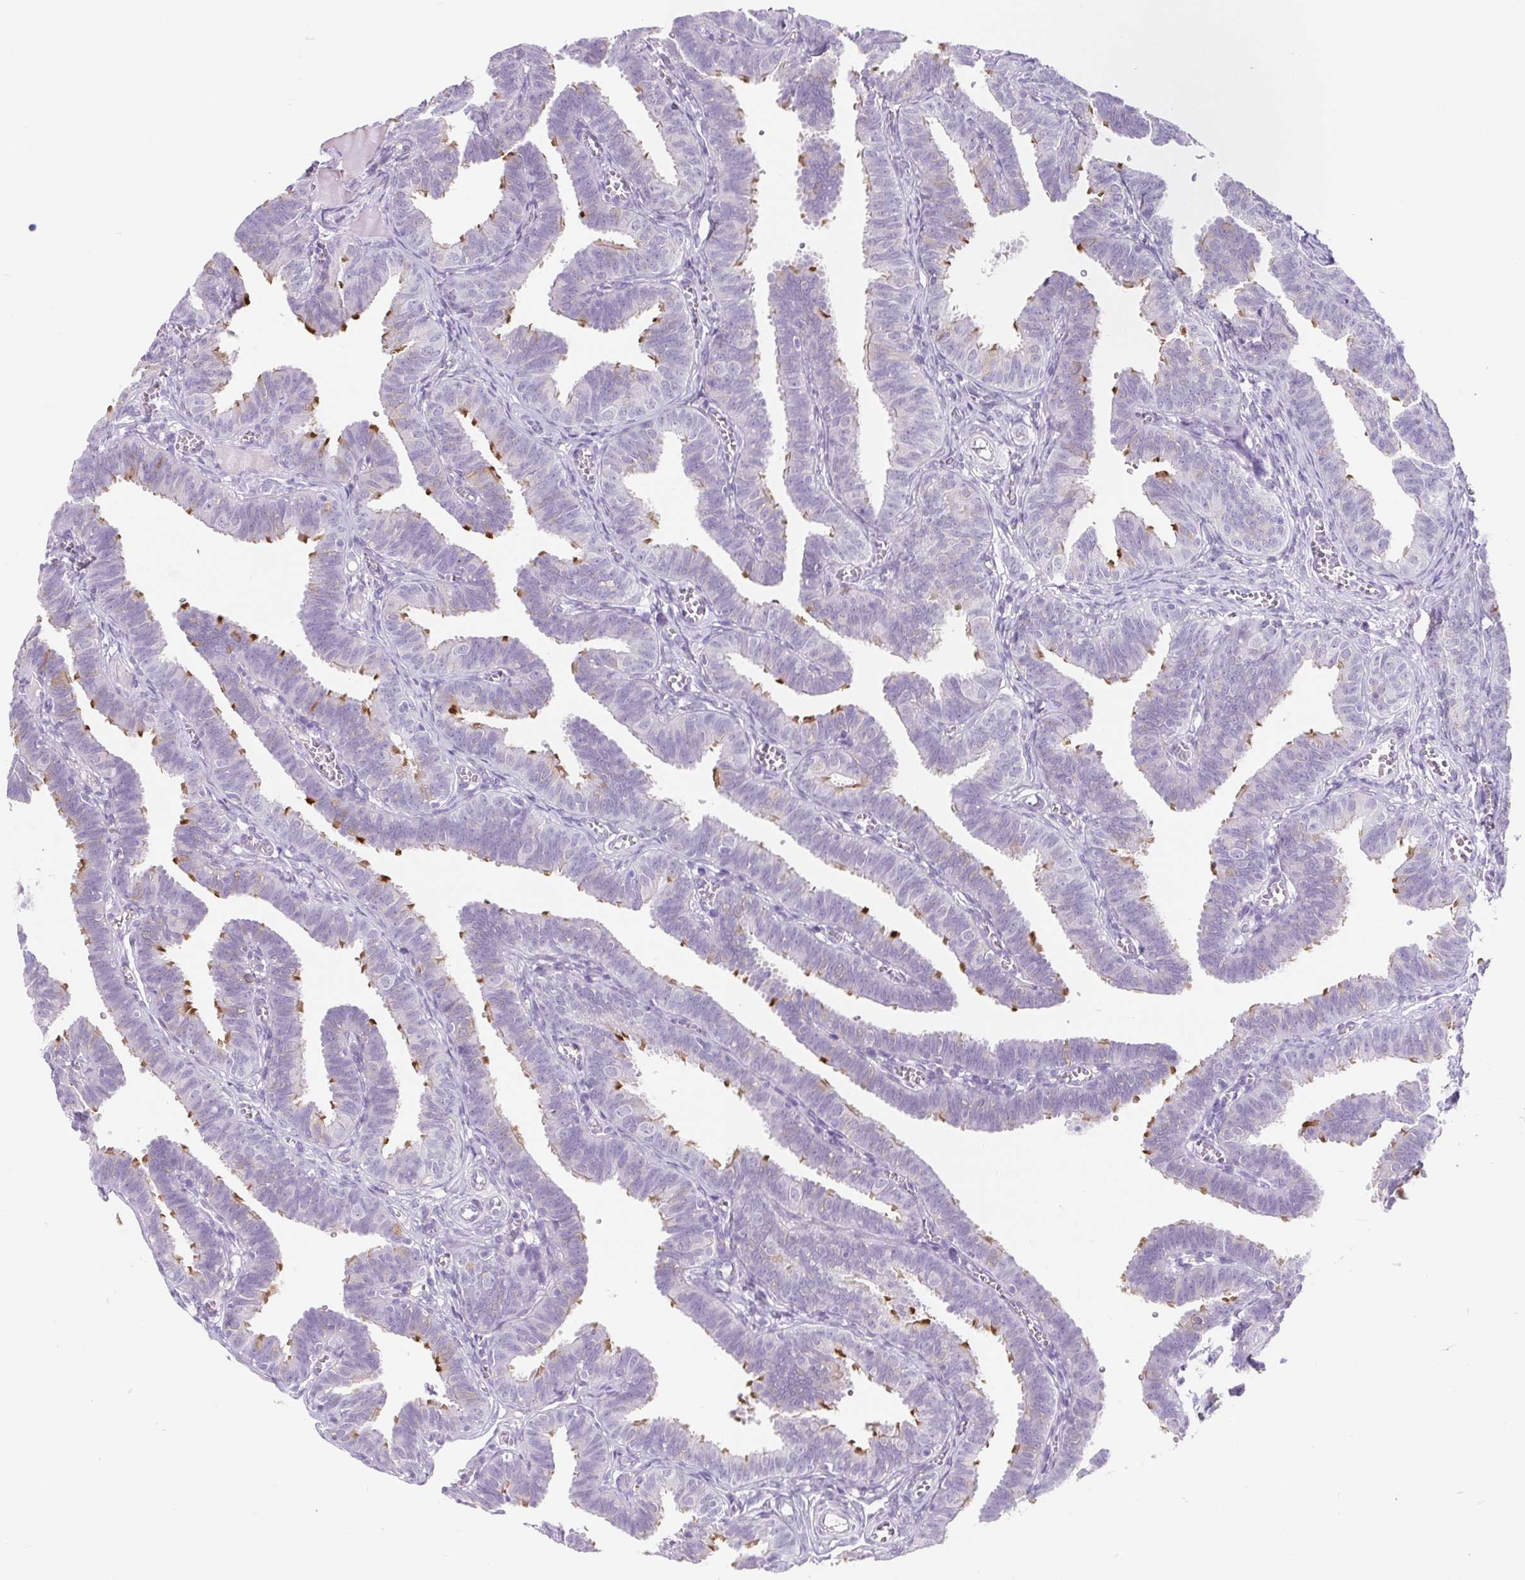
{"staining": {"intensity": "strong", "quantity": "<25%", "location": "cytoplasmic/membranous"}, "tissue": "fallopian tube", "cell_type": "Glandular cells", "image_type": "normal", "snomed": [{"axis": "morphology", "description": "Normal tissue, NOS"}, {"axis": "topography", "description": "Fallopian tube"}], "caption": "An IHC micrograph of normal tissue is shown. Protein staining in brown highlights strong cytoplasmic/membranous positivity in fallopian tube within glandular cells.", "gene": "BCAS1", "patient": {"sex": "female", "age": 25}}